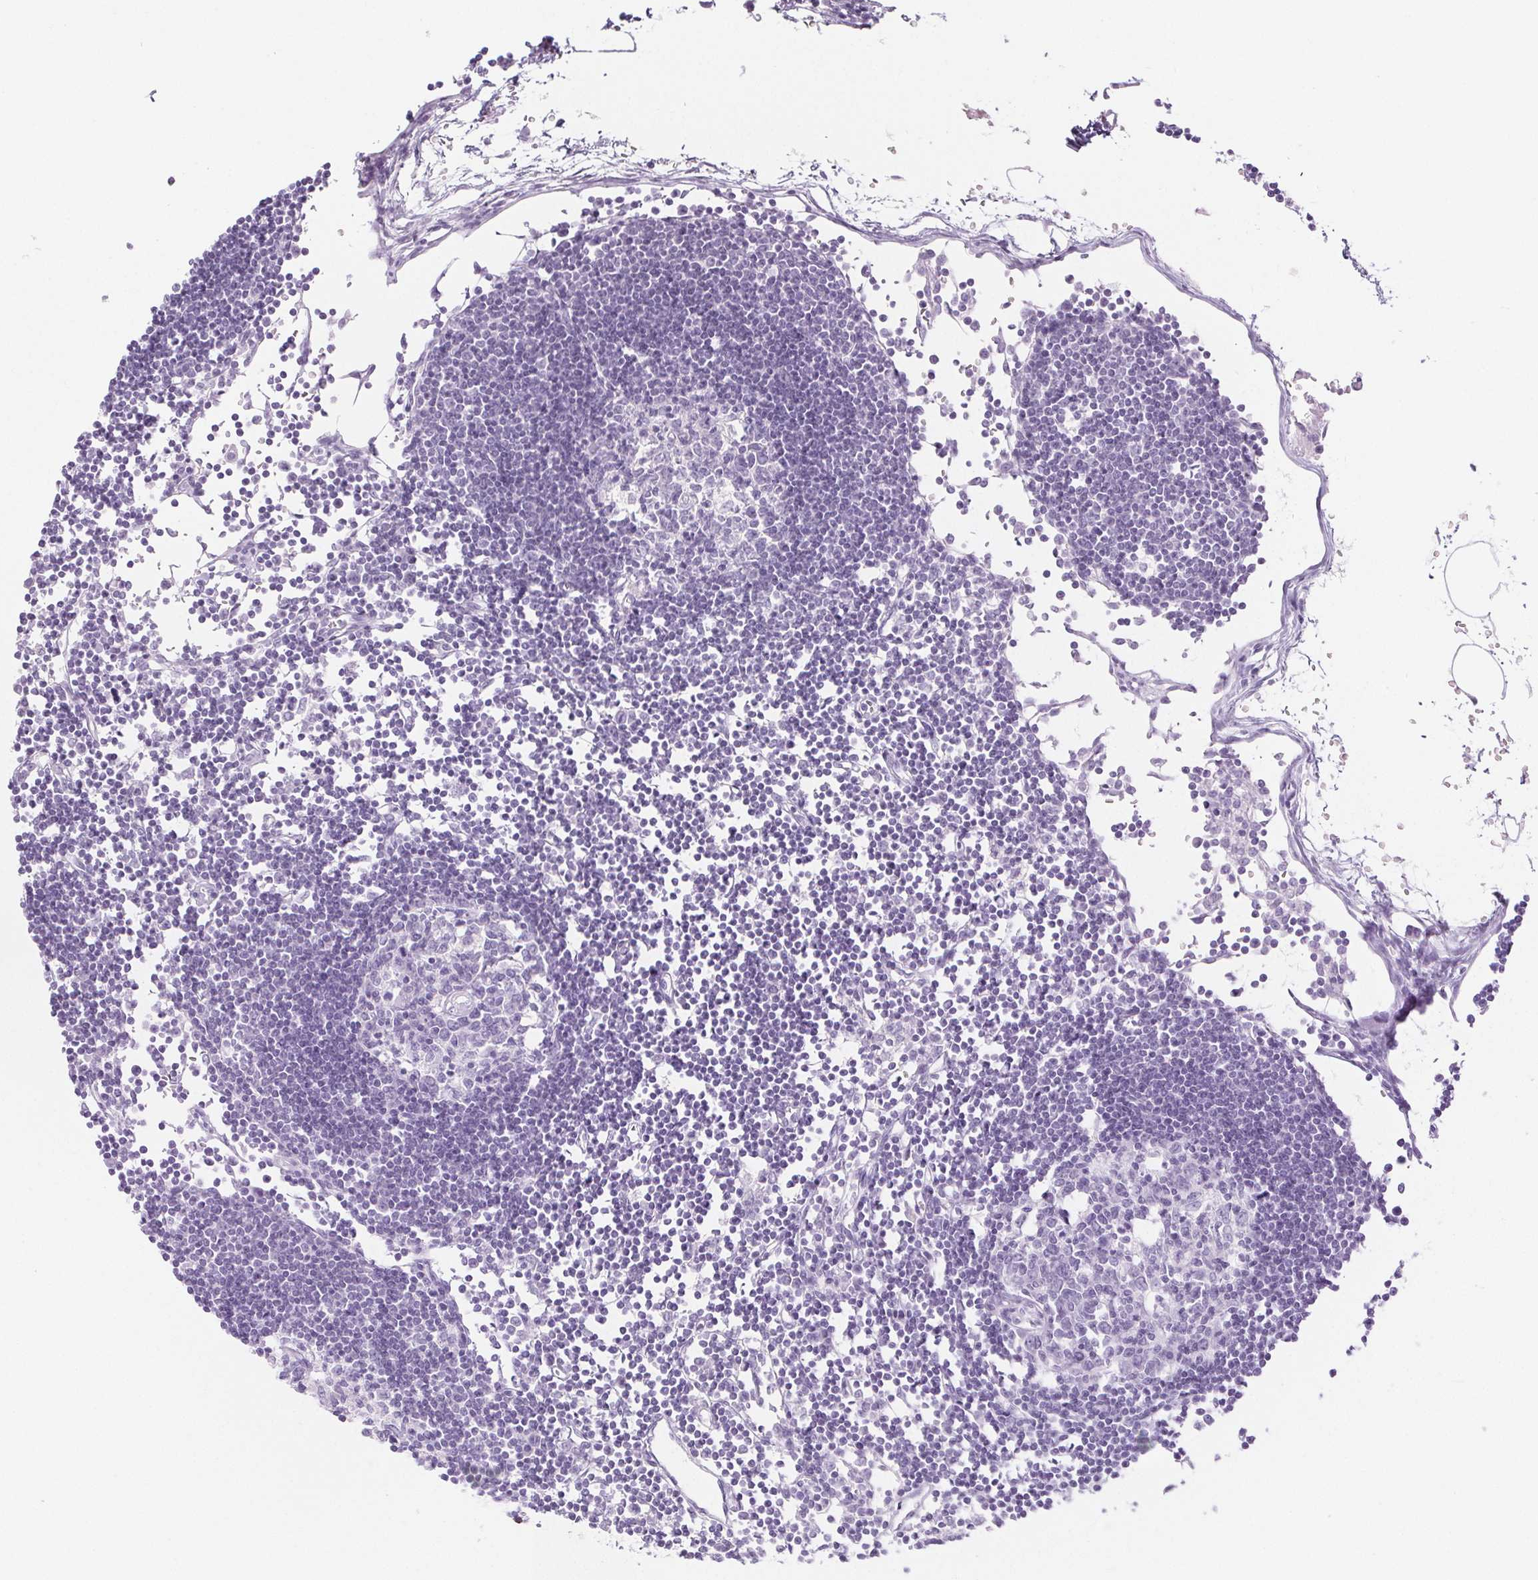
{"staining": {"intensity": "negative", "quantity": "none", "location": "none"}, "tissue": "lymph node", "cell_type": "Germinal center cells", "image_type": "normal", "snomed": [{"axis": "morphology", "description": "Normal tissue, NOS"}, {"axis": "topography", "description": "Lymph node"}], "caption": "Unremarkable lymph node was stained to show a protein in brown. There is no significant positivity in germinal center cells. Brightfield microscopy of IHC stained with DAB (brown) and hematoxylin (blue), captured at high magnification.", "gene": "SPRR3", "patient": {"sex": "female", "age": 65}}